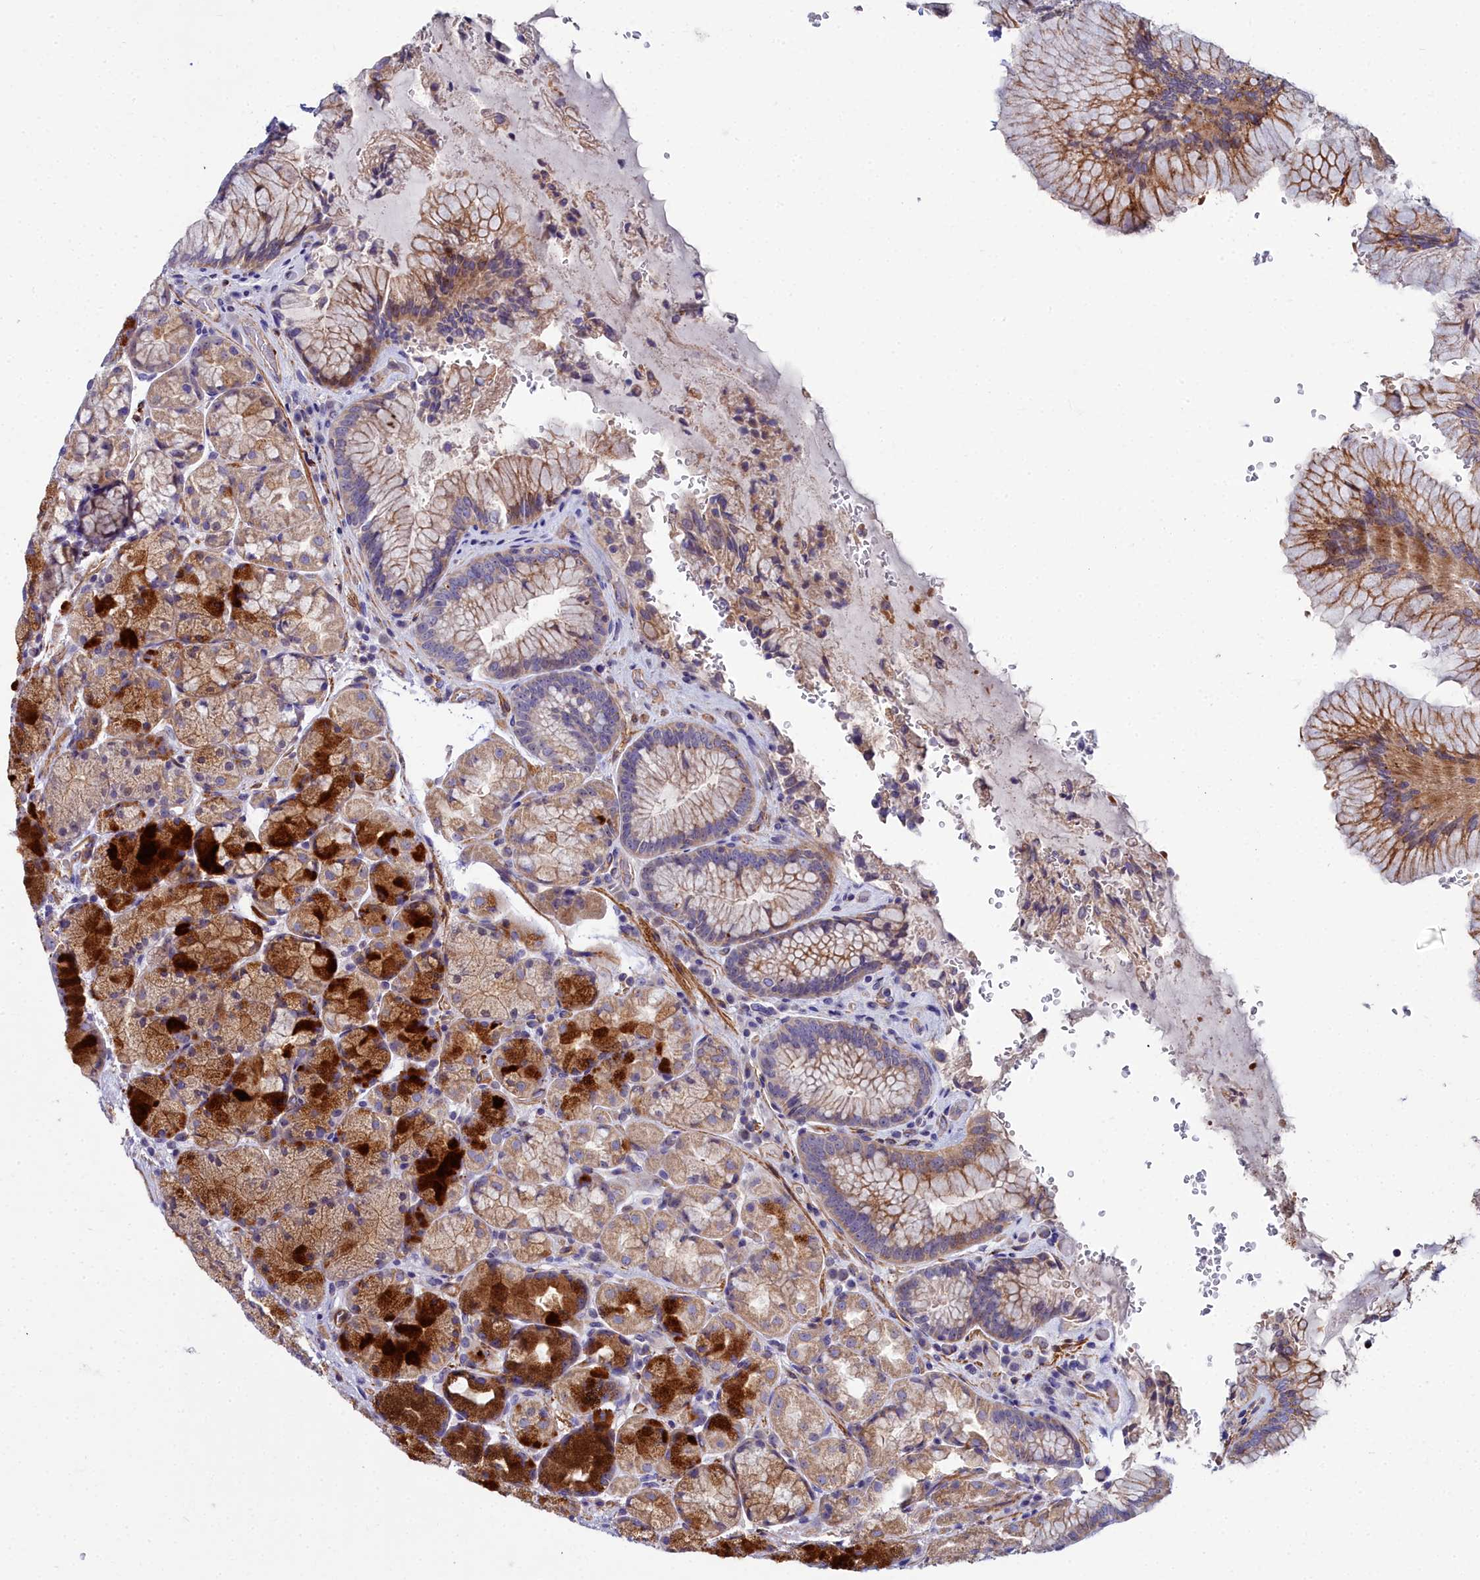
{"staining": {"intensity": "strong", "quantity": "<25%", "location": "cytoplasmic/membranous"}, "tissue": "stomach", "cell_type": "Glandular cells", "image_type": "normal", "snomed": [{"axis": "morphology", "description": "Normal tissue, NOS"}, {"axis": "topography", "description": "Stomach"}], "caption": "High-magnification brightfield microscopy of benign stomach stained with DAB (3,3'-diaminobenzidine) (brown) and counterstained with hematoxylin (blue). glandular cells exhibit strong cytoplasmic/membranous positivity is seen in about<25% of cells.", "gene": "FADS3", "patient": {"sex": "male", "age": 63}}